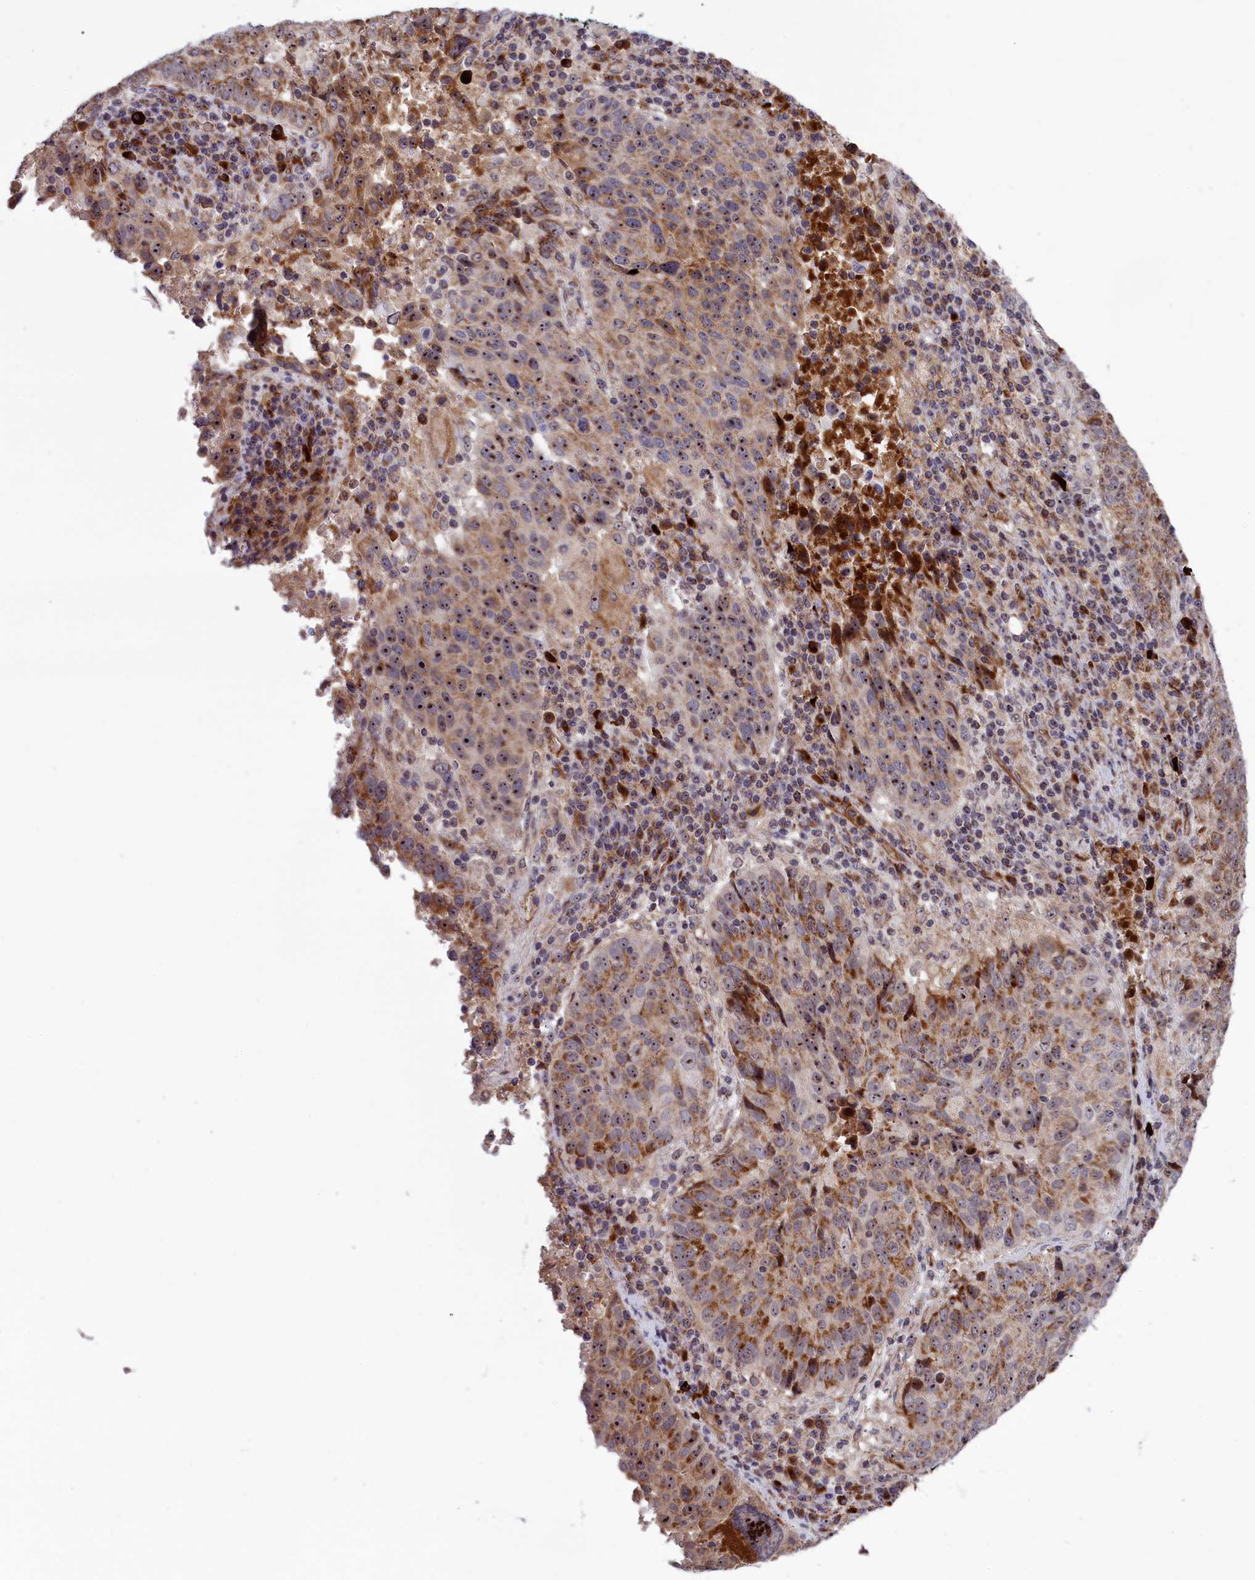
{"staining": {"intensity": "moderate", "quantity": ">75%", "location": "cytoplasmic/membranous,nuclear"}, "tissue": "lung cancer", "cell_type": "Tumor cells", "image_type": "cancer", "snomed": [{"axis": "morphology", "description": "Squamous cell carcinoma, NOS"}, {"axis": "topography", "description": "Lung"}], "caption": "This photomicrograph demonstrates lung cancer (squamous cell carcinoma) stained with IHC to label a protein in brown. The cytoplasmic/membranous and nuclear of tumor cells show moderate positivity for the protein. Nuclei are counter-stained blue.", "gene": "MPND", "patient": {"sex": "male", "age": 73}}